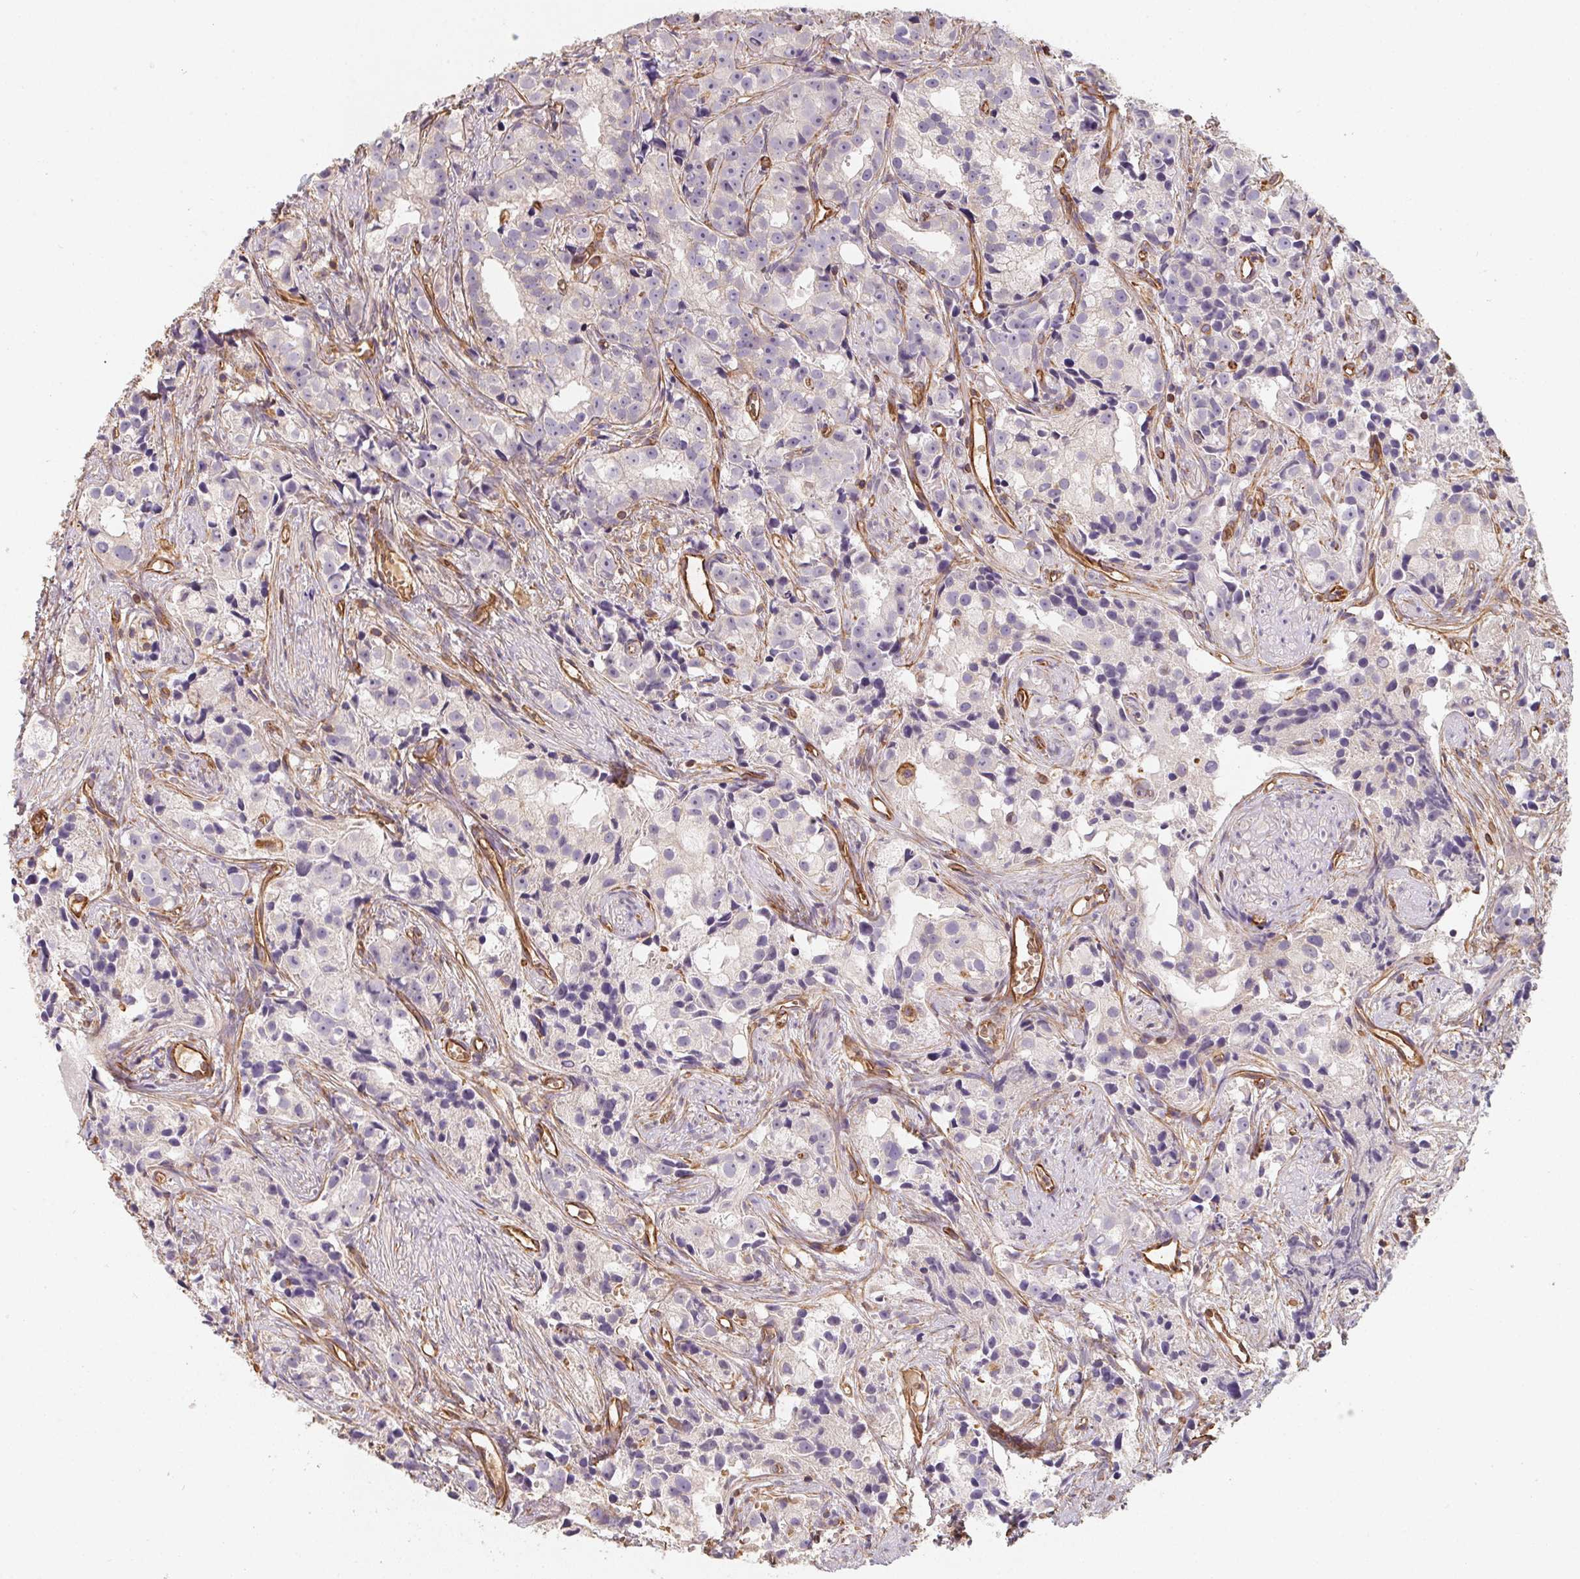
{"staining": {"intensity": "negative", "quantity": "none", "location": "none"}, "tissue": "prostate cancer", "cell_type": "Tumor cells", "image_type": "cancer", "snomed": [{"axis": "morphology", "description": "Adenocarcinoma, High grade"}, {"axis": "topography", "description": "Prostate"}], "caption": "The IHC photomicrograph has no significant expression in tumor cells of prostate cancer tissue.", "gene": "TBKBP1", "patient": {"sex": "male", "age": 75}}